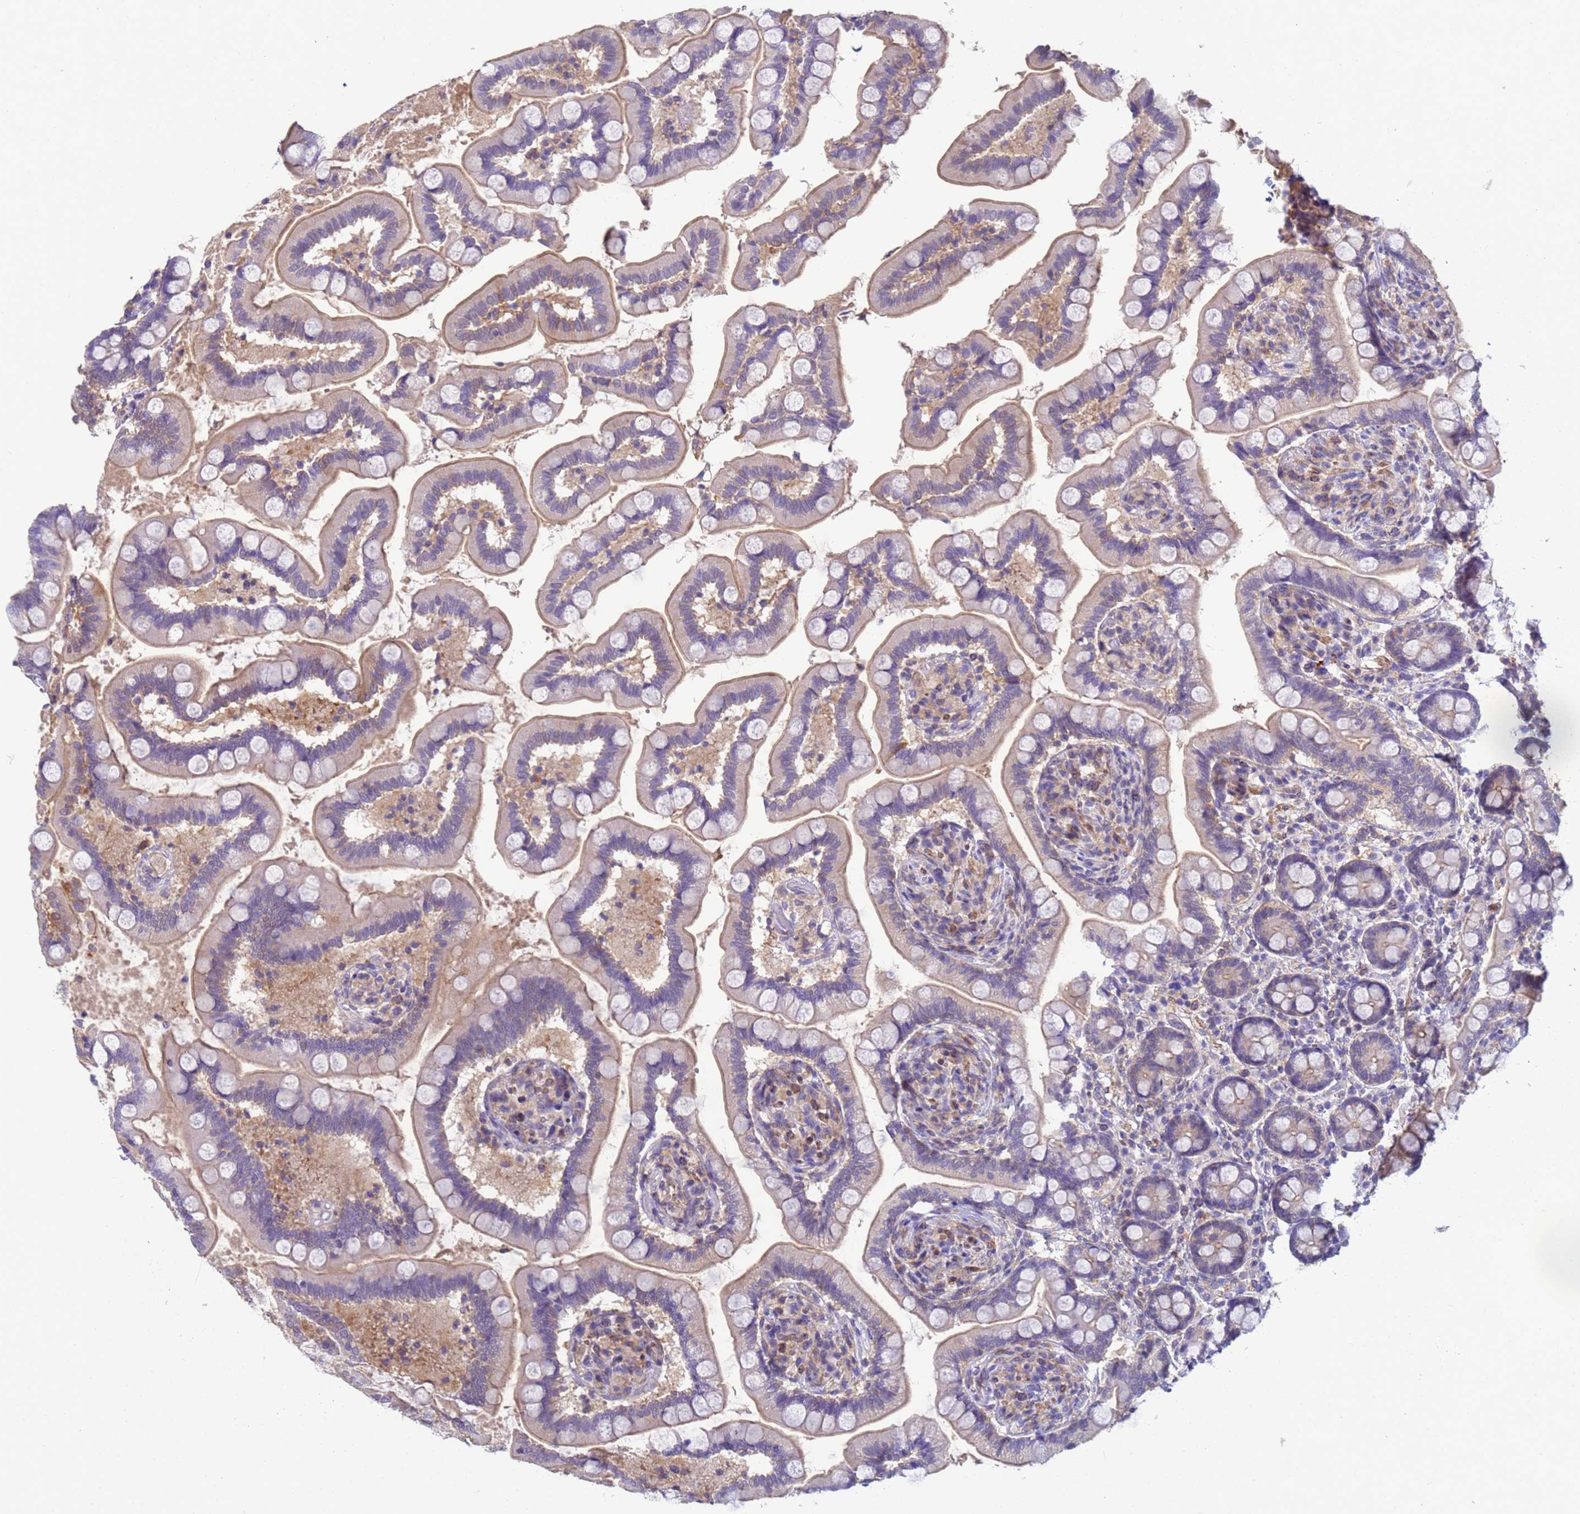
{"staining": {"intensity": "moderate", "quantity": "<25%", "location": "cytoplasmic/membranous,nuclear"}, "tissue": "small intestine", "cell_type": "Glandular cells", "image_type": "normal", "snomed": [{"axis": "morphology", "description": "Normal tissue, NOS"}, {"axis": "topography", "description": "Small intestine"}], "caption": "This photomicrograph exhibits IHC staining of unremarkable human small intestine, with low moderate cytoplasmic/membranous,nuclear expression in approximately <25% of glandular cells.", "gene": "KLHL13", "patient": {"sex": "female", "age": 64}}